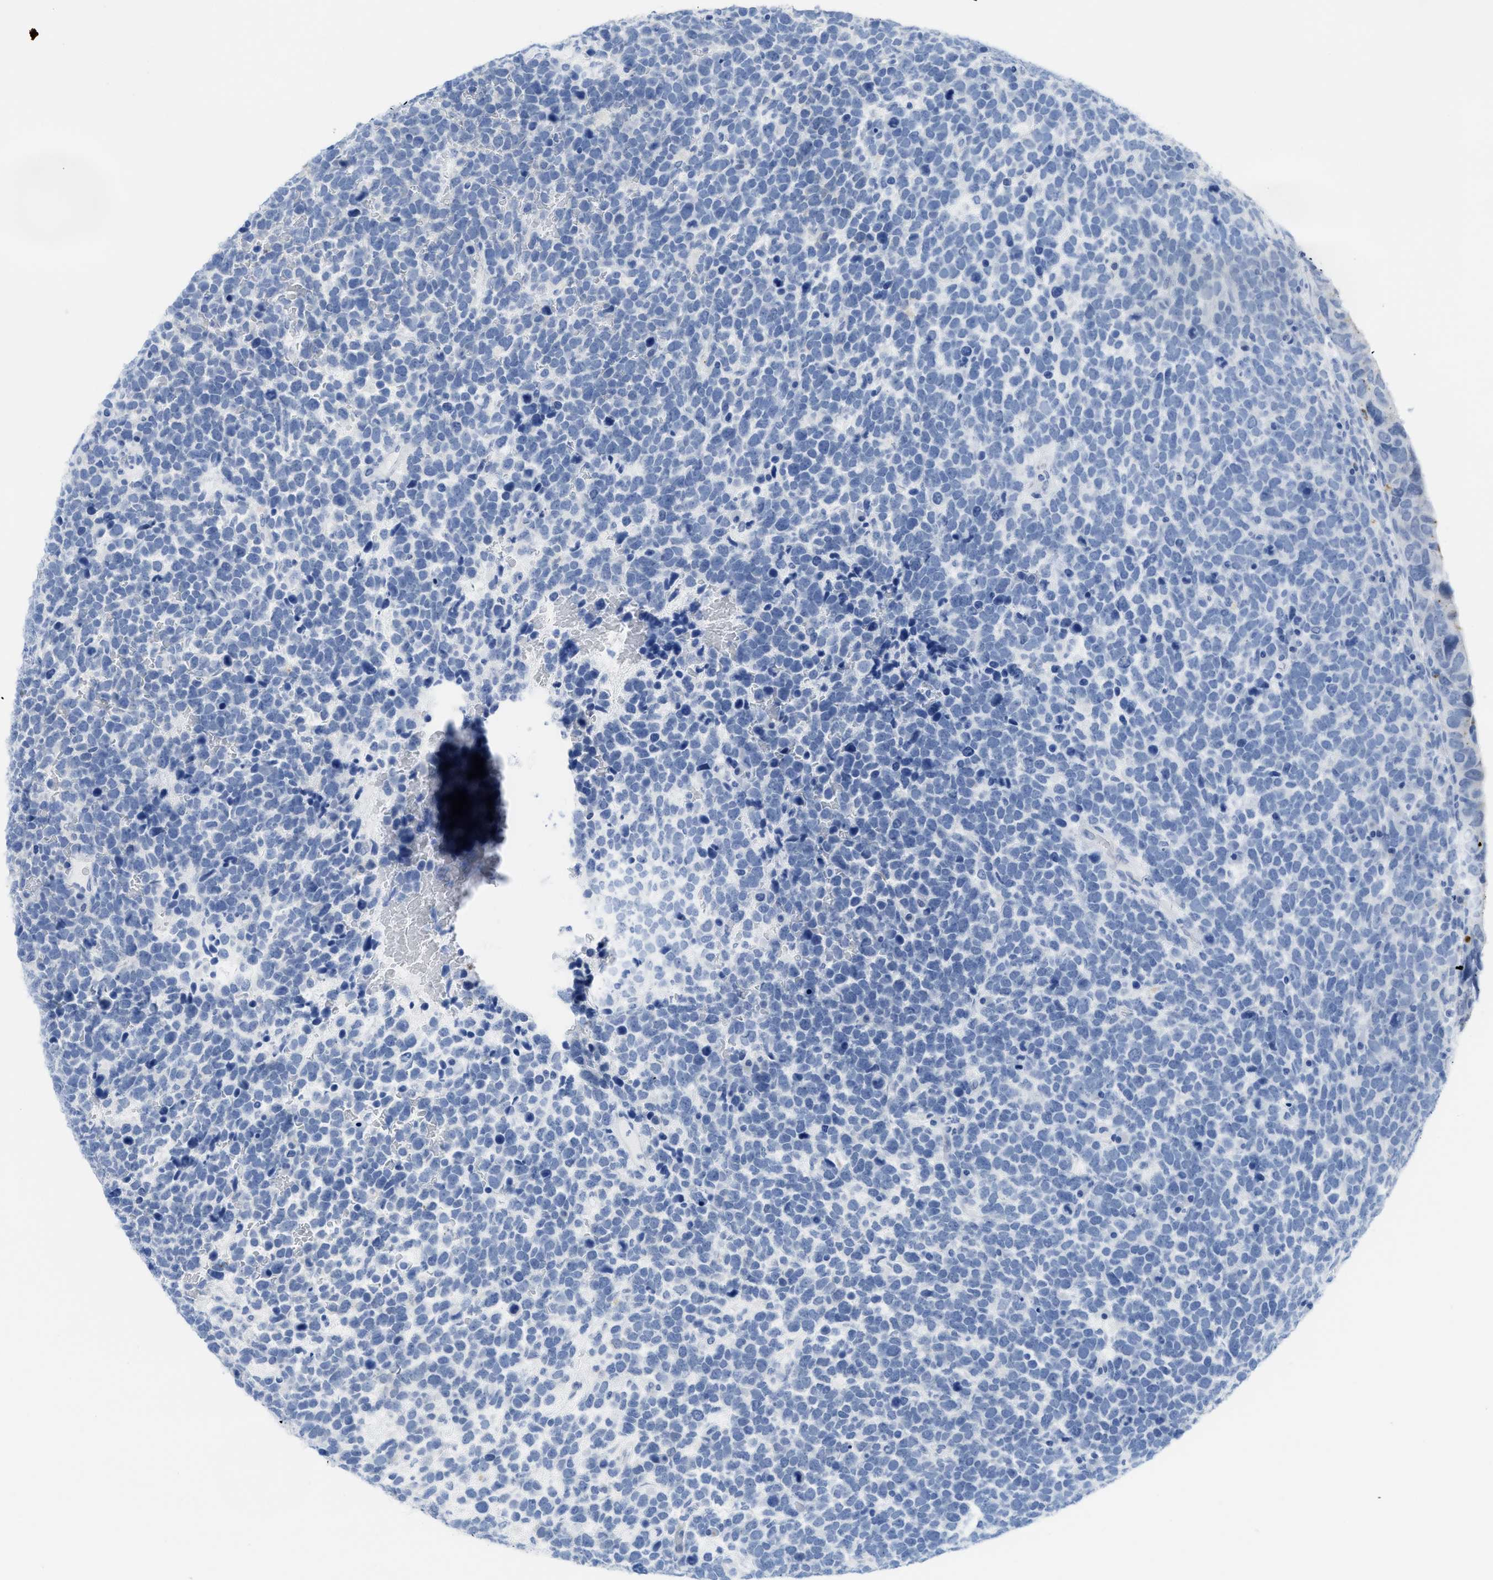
{"staining": {"intensity": "negative", "quantity": "none", "location": "none"}, "tissue": "urothelial cancer", "cell_type": "Tumor cells", "image_type": "cancer", "snomed": [{"axis": "morphology", "description": "Urothelial carcinoma, High grade"}, {"axis": "topography", "description": "Urinary bladder"}], "caption": "Immunohistochemistry micrograph of urothelial cancer stained for a protein (brown), which shows no staining in tumor cells.", "gene": "WDR4", "patient": {"sex": "female", "age": 82}}